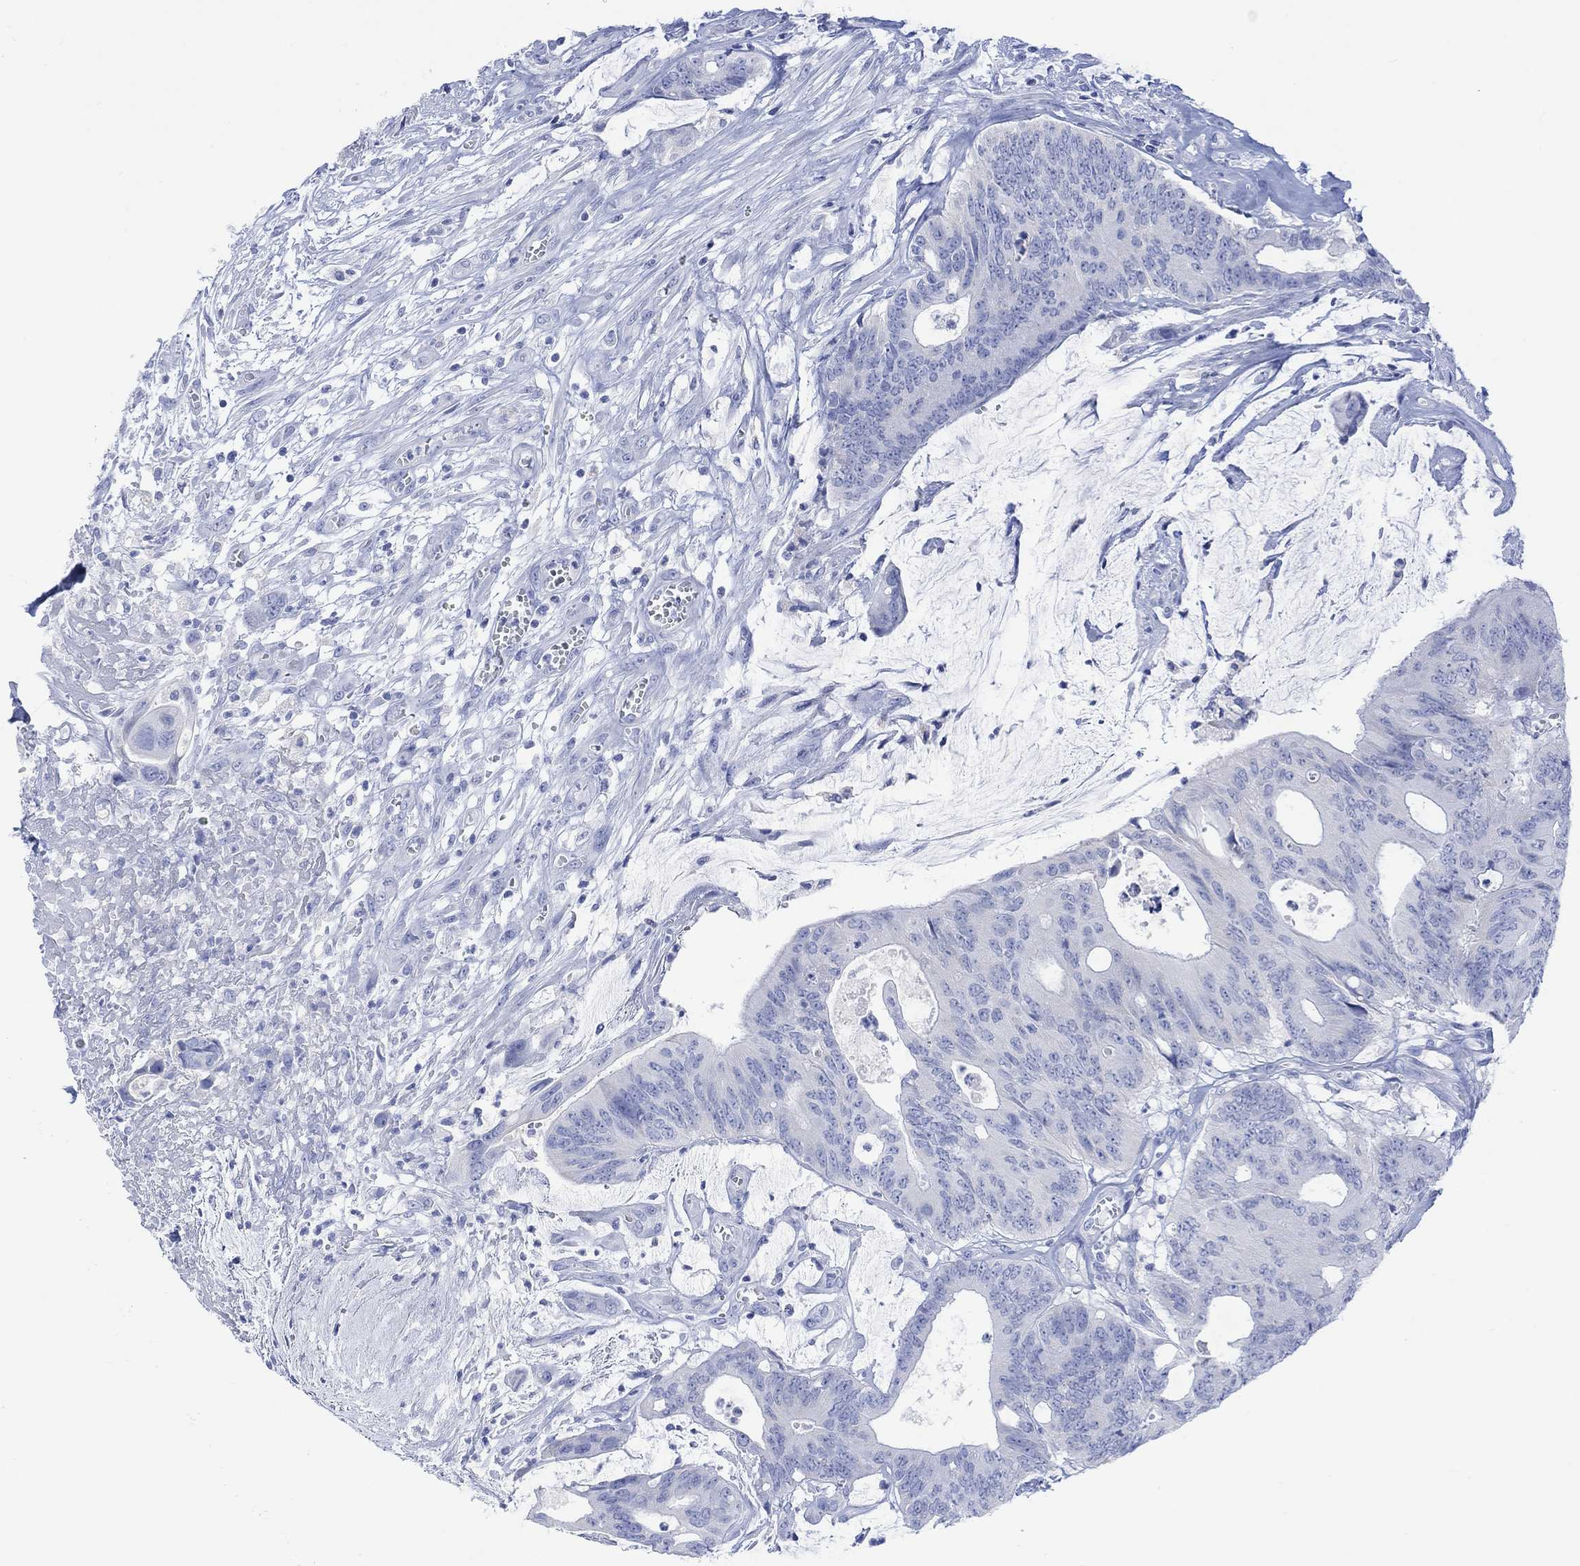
{"staining": {"intensity": "negative", "quantity": "none", "location": "none"}, "tissue": "colorectal cancer", "cell_type": "Tumor cells", "image_type": "cancer", "snomed": [{"axis": "morphology", "description": "Normal tissue, NOS"}, {"axis": "morphology", "description": "Adenocarcinoma, NOS"}, {"axis": "topography", "description": "Colon"}], "caption": "Micrograph shows no protein positivity in tumor cells of adenocarcinoma (colorectal) tissue. (Stains: DAB (3,3'-diaminobenzidine) IHC with hematoxylin counter stain, Microscopy: brightfield microscopy at high magnification).", "gene": "CALCA", "patient": {"sex": "male", "age": 65}}